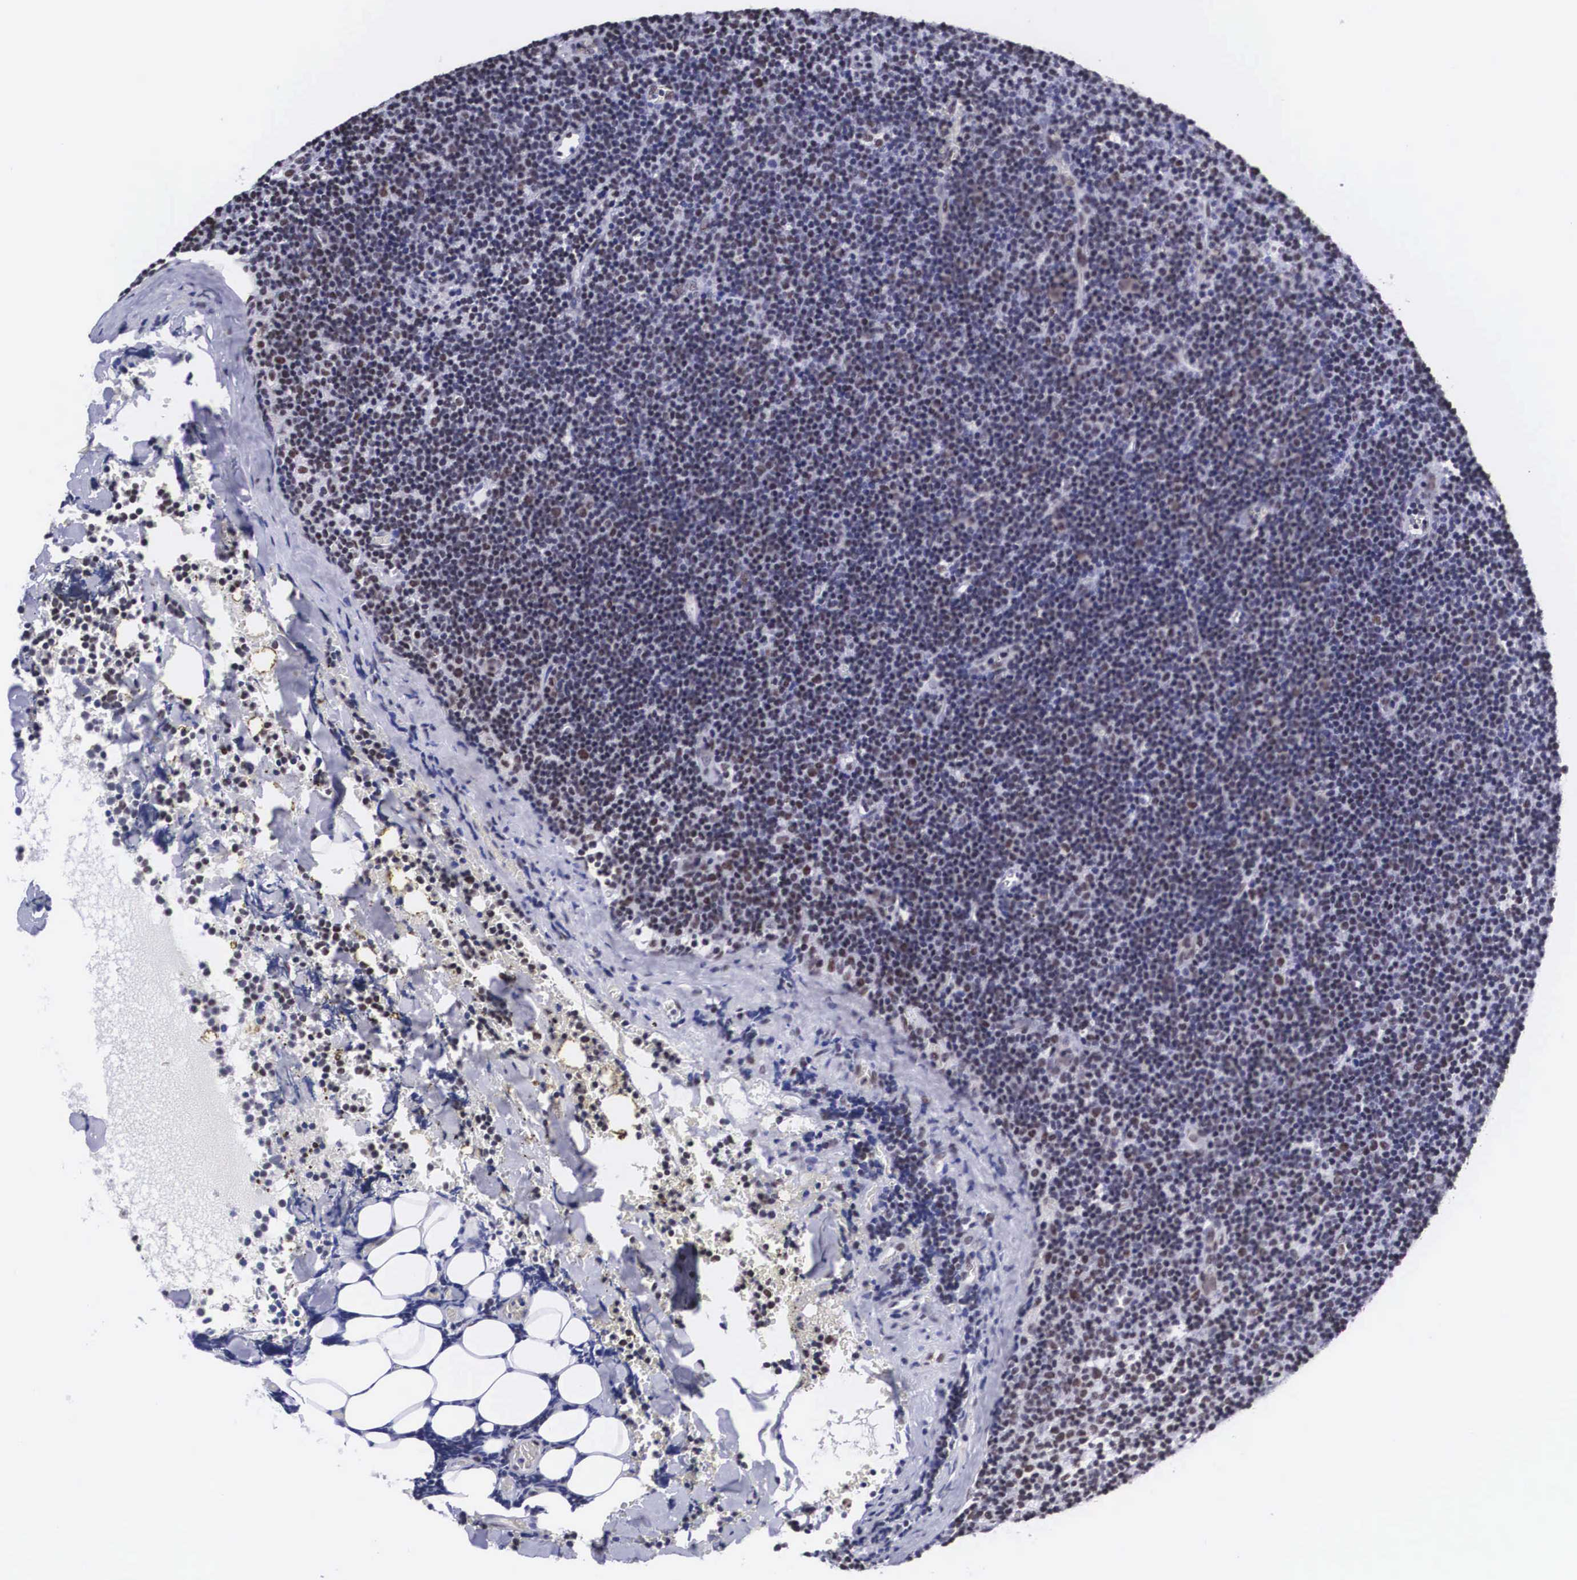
{"staining": {"intensity": "negative", "quantity": "none", "location": "none"}, "tissue": "lymphoma", "cell_type": "Tumor cells", "image_type": "cancer", "snomed": [{"axis": "morphology", "description": "Malignant lymphoma, non-Hodgkin's type, Low grade"}, {"axis": "topography", "description": "Lymph node"}], "caption": "Immunohistochemical staining of human lymphoma reveals no significant expression in tumor cells.", "gene": "SF3A1", "patient": {"sex": "male", "age": 57}}